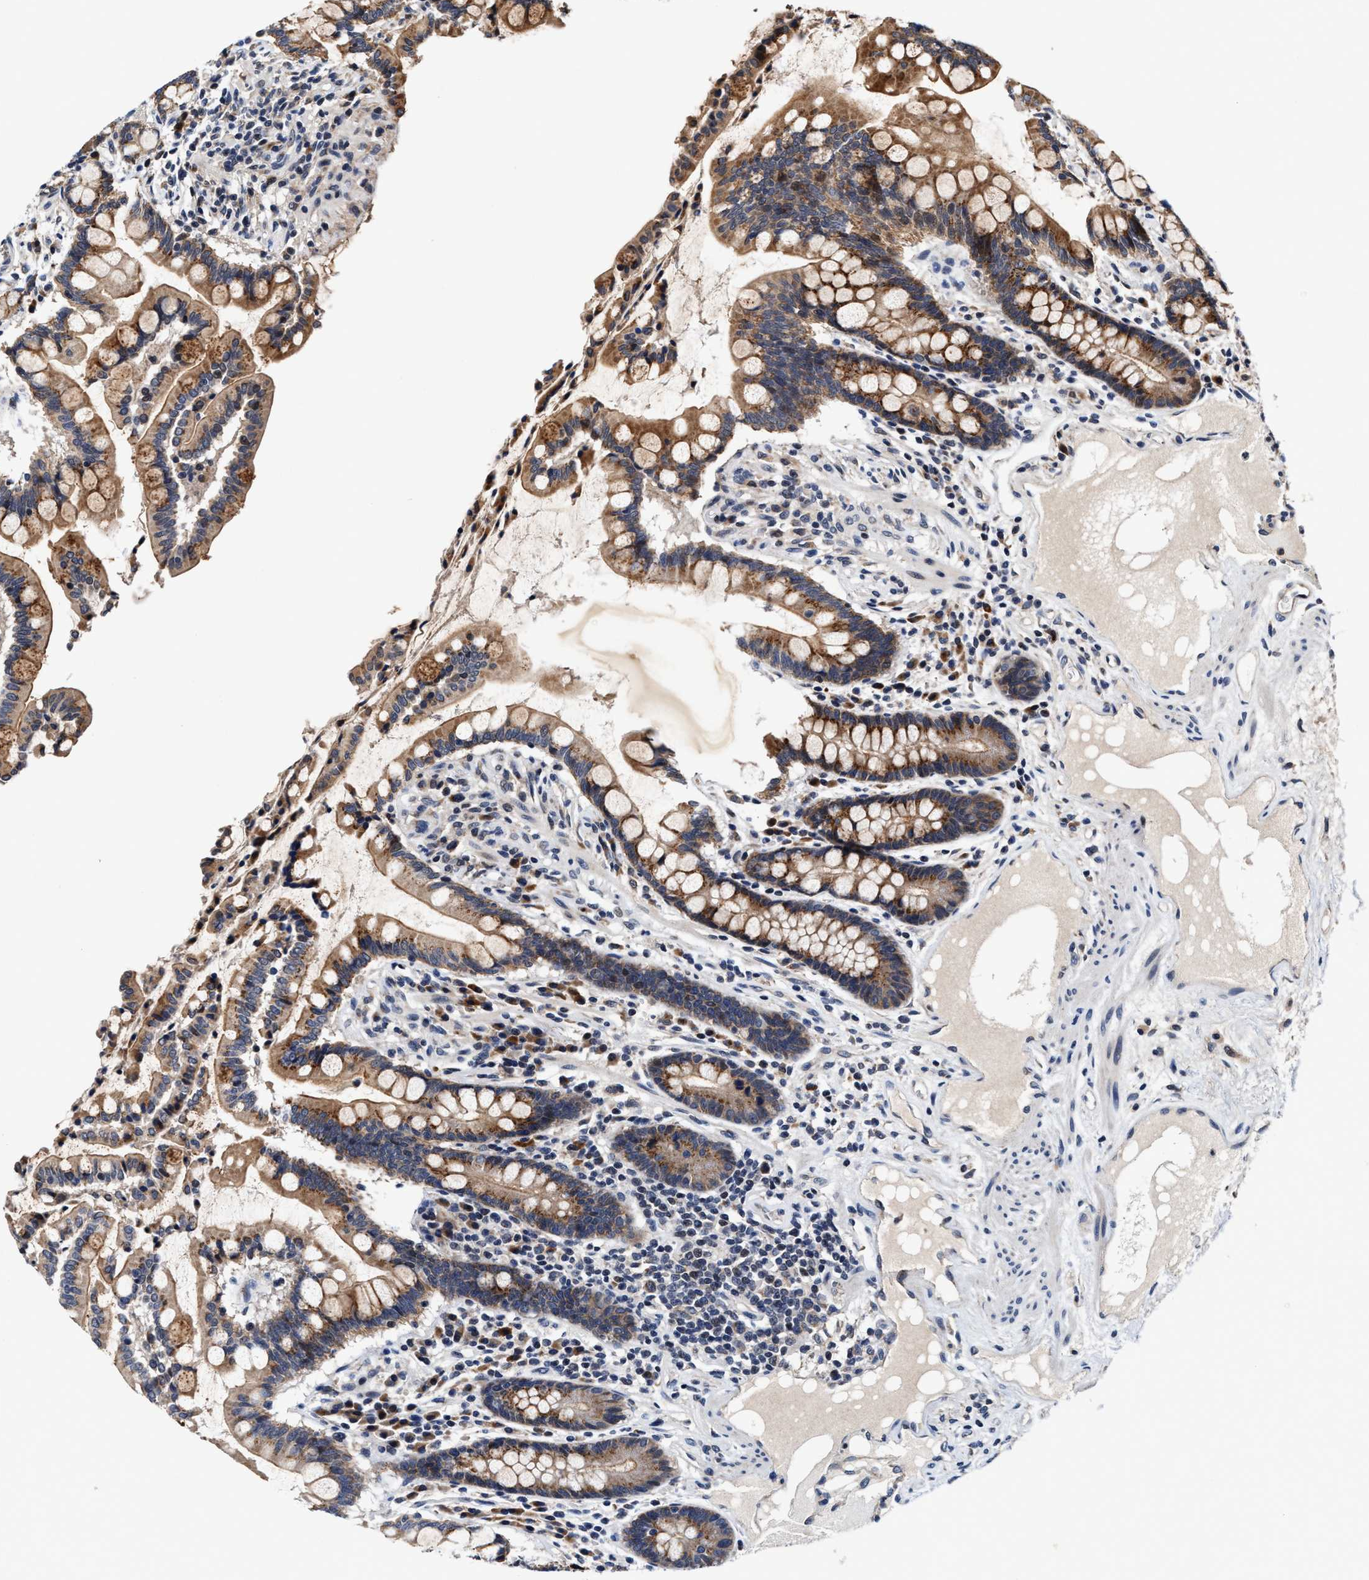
{"staining": {"intensity": "weak", "quantity": "25%-75%", "location": "cytoplasmic/membranous"}, "tissue": "colon", "cell_type": "Endothelial cells", "image_type": "normal", "snomed": [{"axis": "morphology", "description": "Normal tissue, NOS"}, {"axis": "topography", "description": "Colon"}], "caption": "This histopathology image reveals IHC staining of benign colon, with low weak cytoplasmic/membranous staining in about 25%-75% of endothelial cells.", "gene": "TMEM53", "patient": {"sex": "male", "age": 73}}